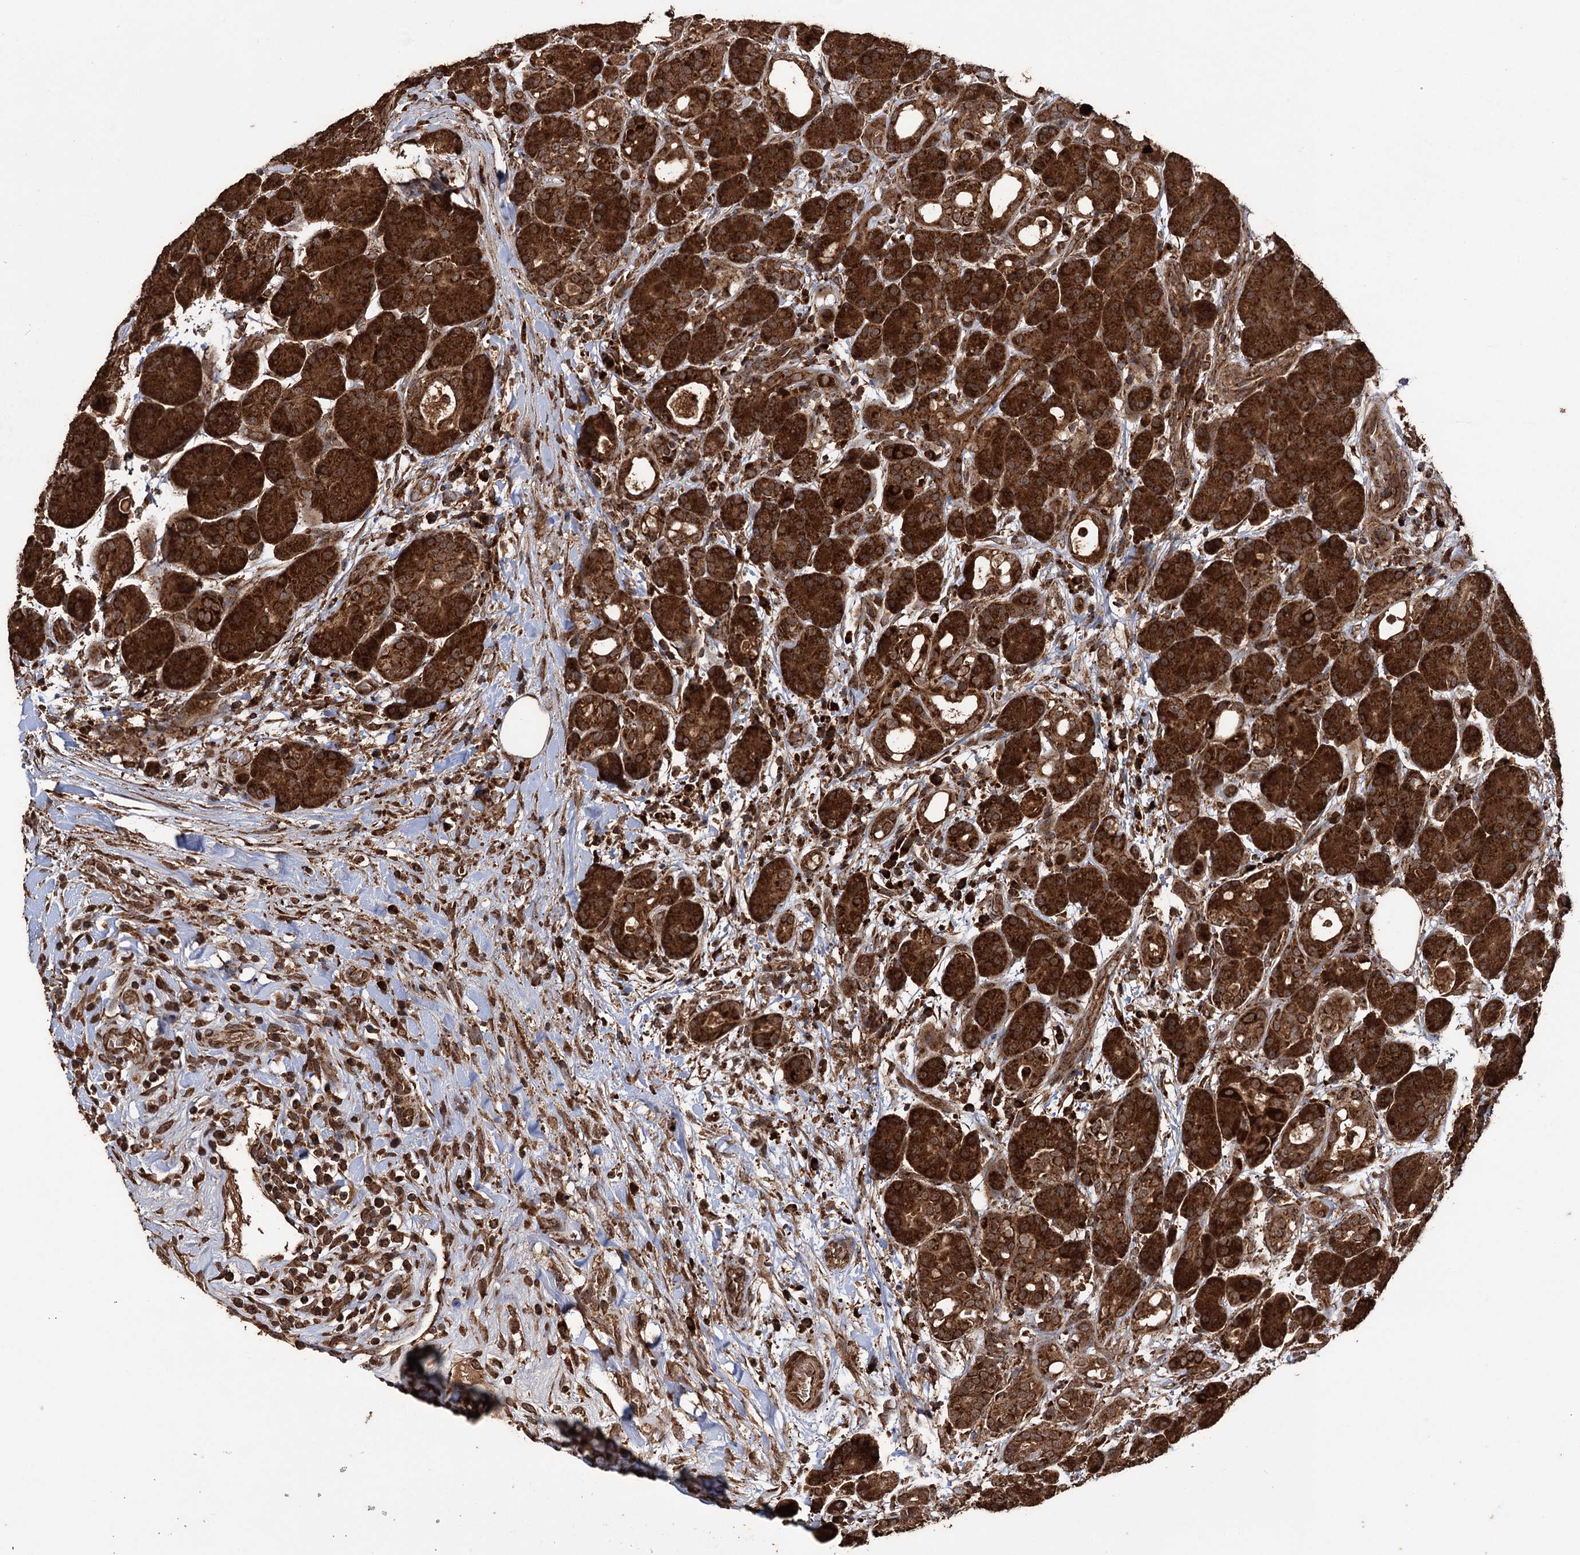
{"staining": {"intensity": "strong", "quantity": ">75%", "location": "cytoplasmic/membranous"}, "tissue": "pancreas", "cell_type": "Exocrine glandular cells", "image_type": "normal", "snomed": [{"axis": "morphology", "description": "Normal tissue, NOS"}, {"axis": "topography", "description": "Pancreas"}], "caption": "High-power microscopy captured an immunohistochemistry micrograph of normal pancreas, revealing strong cytoplasmic/membranous positivity in approximately >75% of exocrine glandular cells.", "gene": "IPO4", "patient": {"sex": "male", "age": 63}}